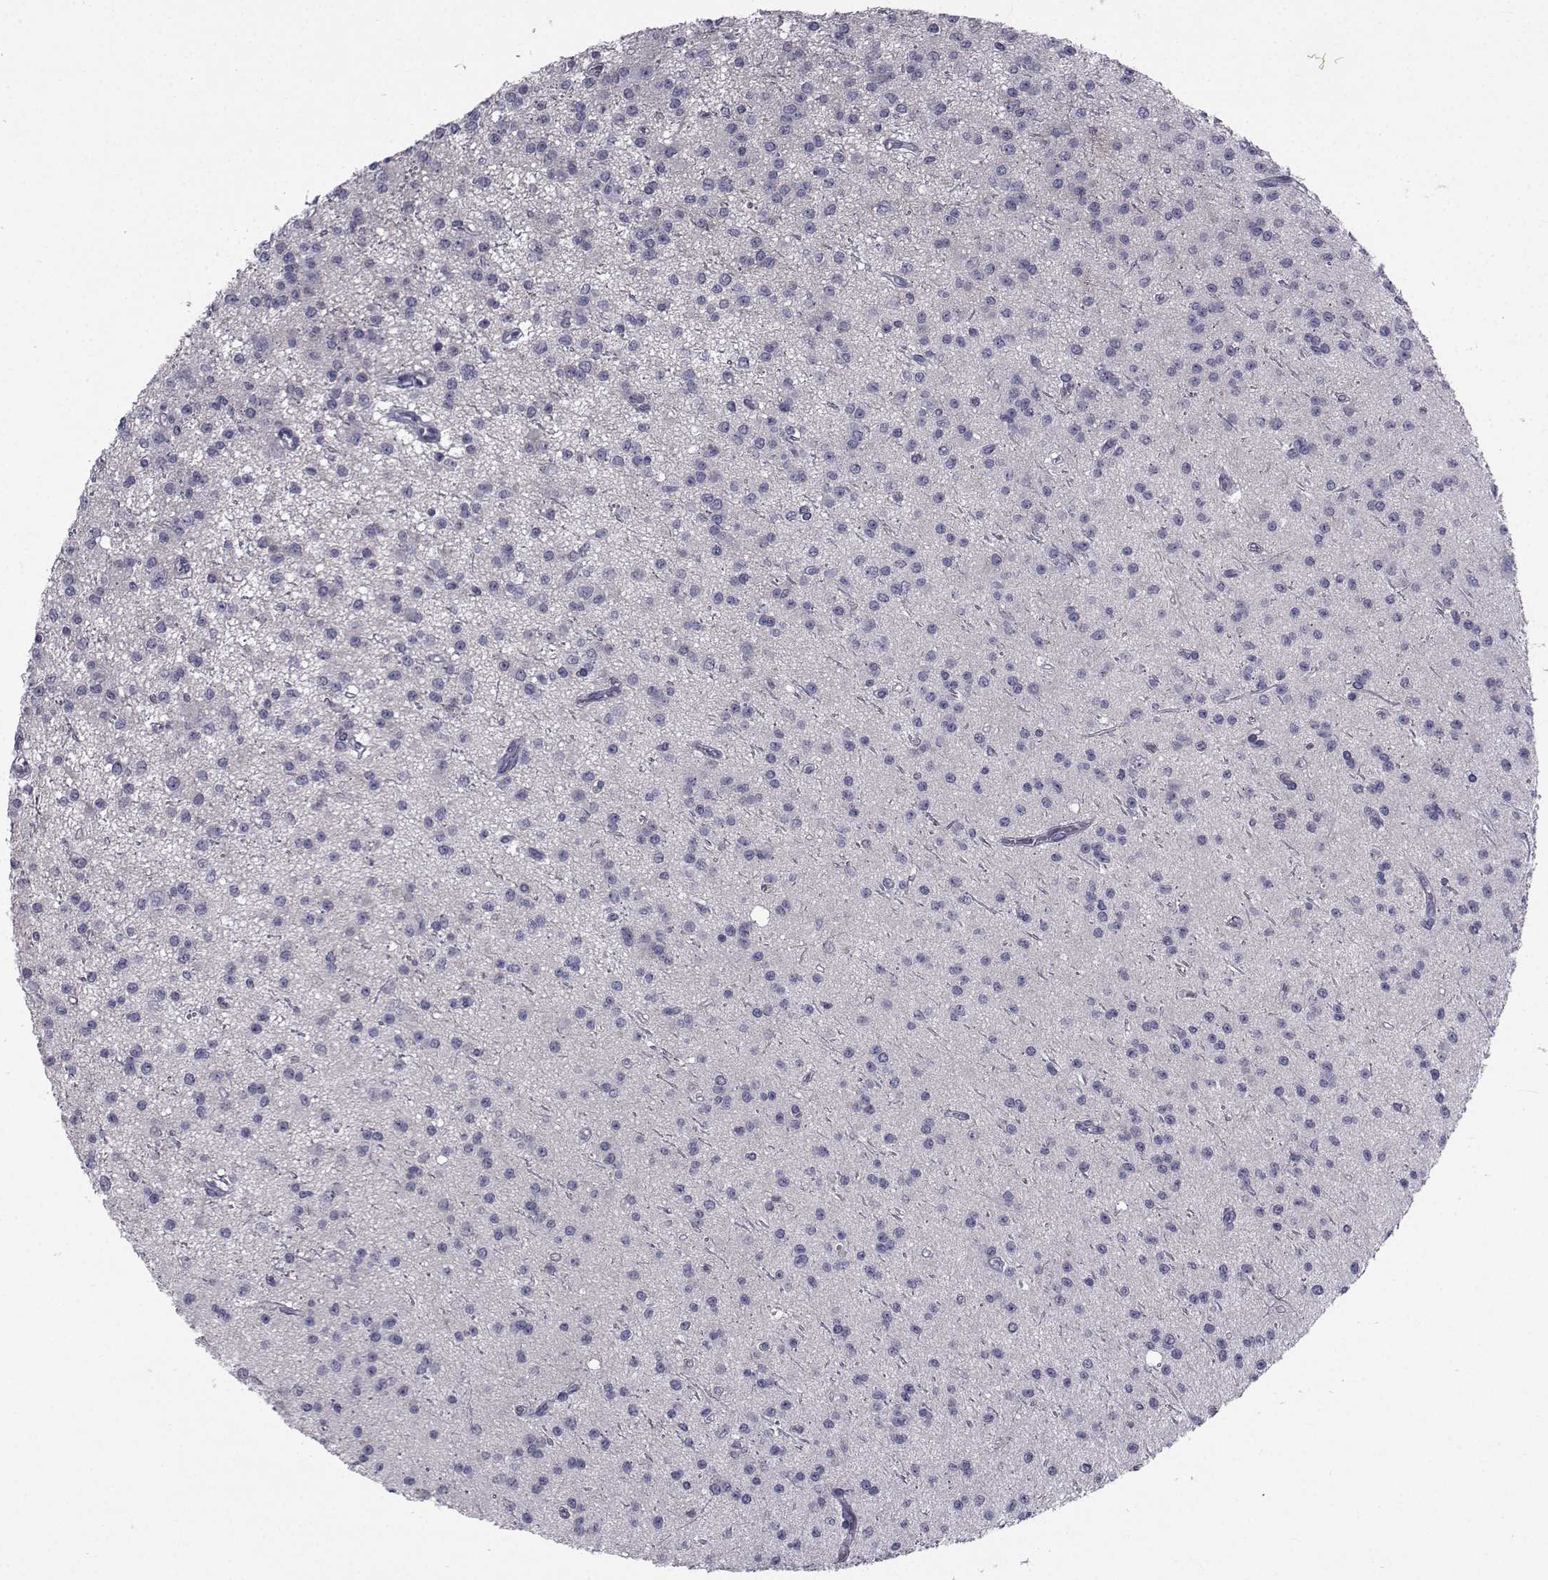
{"staining": {"intensity": "negative", "quantity": "none", "location": "none"}, "tissue": "glioma", "cell_type": "Tumor cells", "image_type": "cancer", "snomed": [{"axis": "morphology", "description": "Glioma, malignant, Low grade"}, {"axis": "topography", "description": "Brain"}], "caption": "Tumor cells show no significant protein expression in glioma.", "gene": "SLC30A10", "patient": {"sex": "male", "age": 27}}